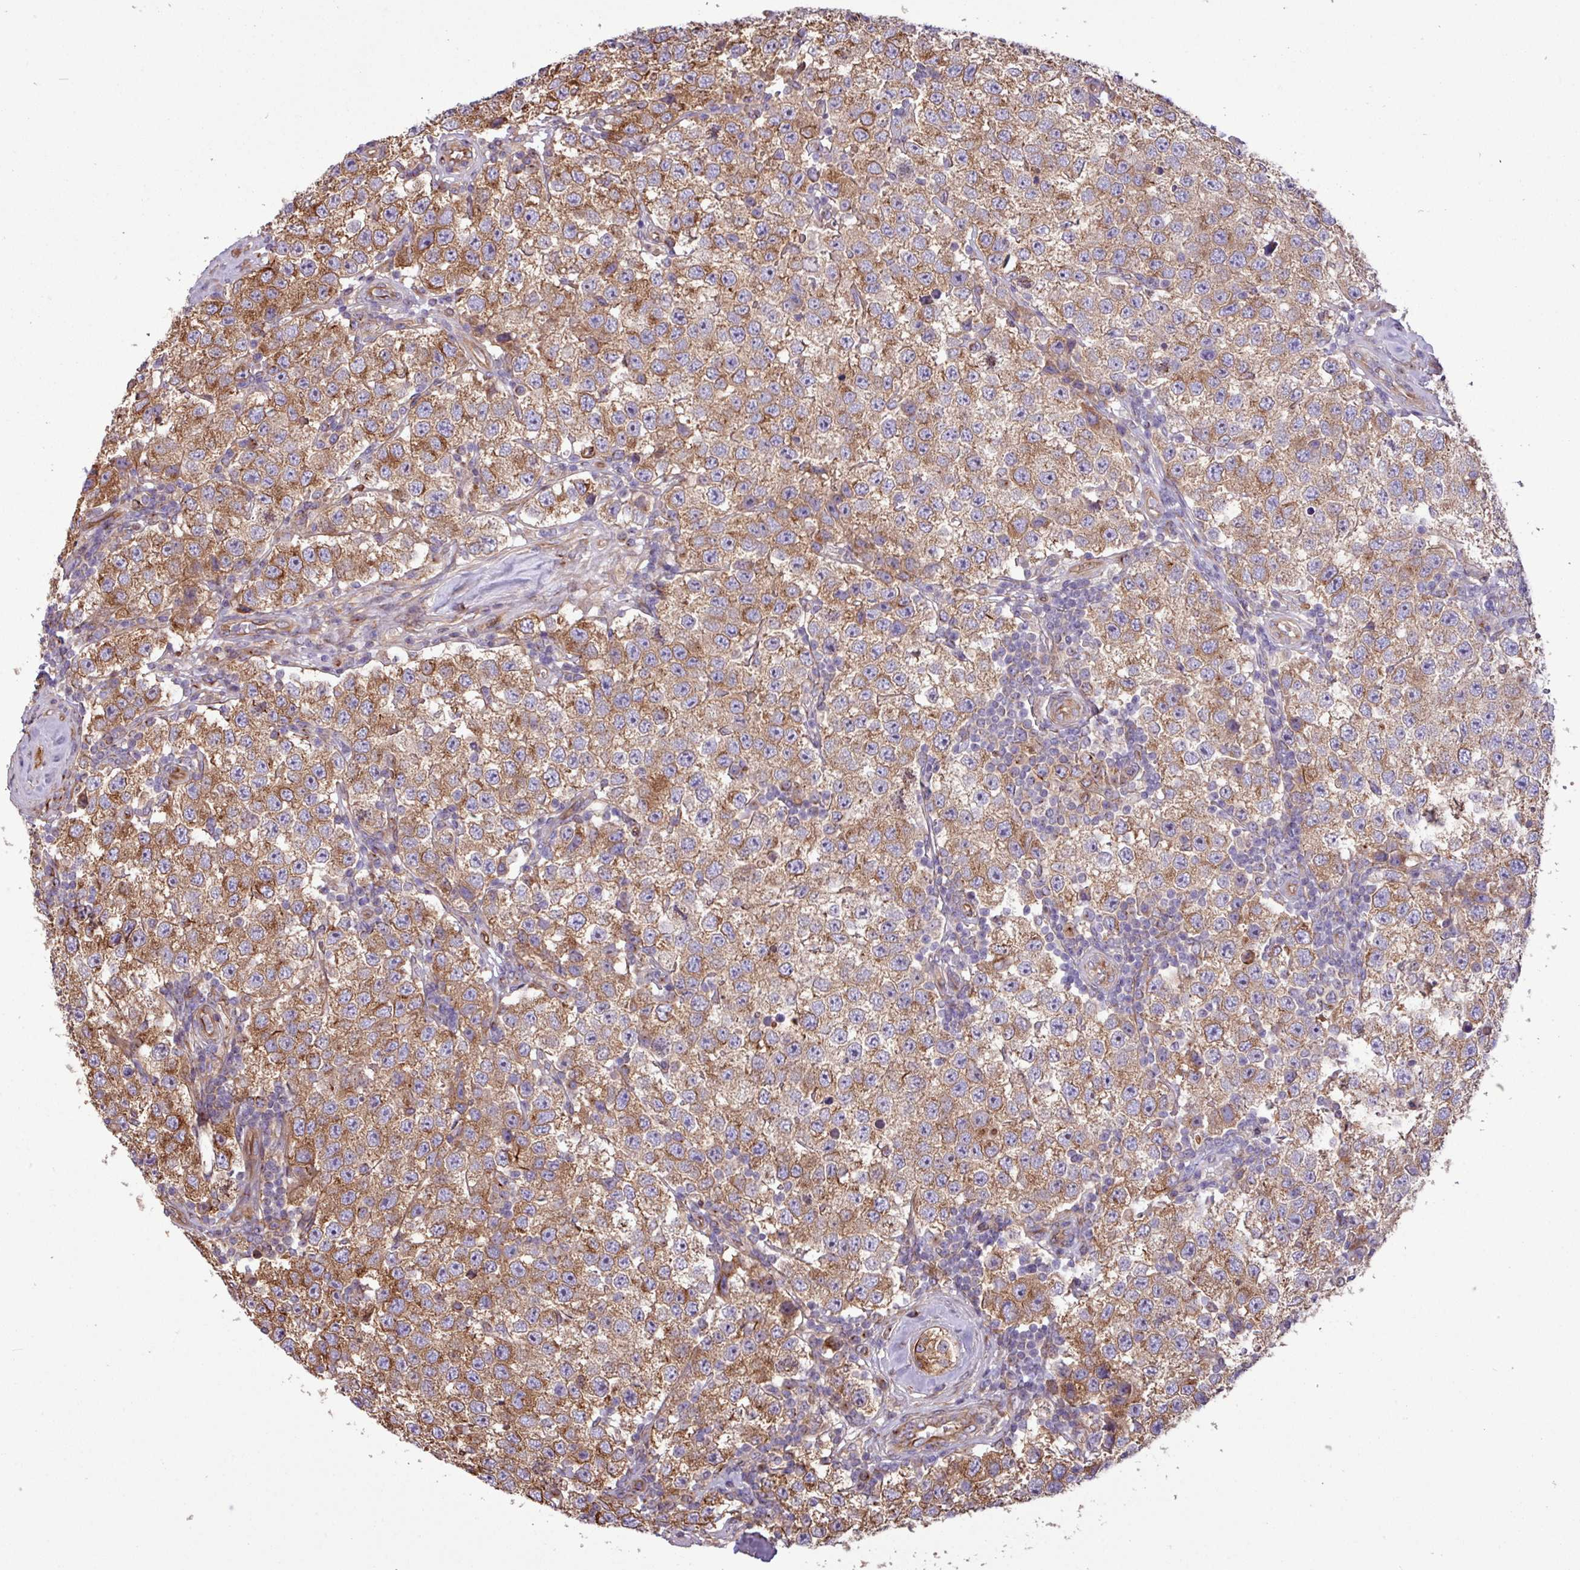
{"staining": {"intensity": "moderate", "quantity": ">75%", "location": "cytoplasmic/membranous"}, "tissue": "testis cancer", "cell_type": "Tumor cells", "image_type": "cancer", "snomed": [{"axis": "morphology", "description": "Seminoma, NOS"}, {"axis": "topography", "description": "Testis"}], "caption": "Moderate cytoplasmic/membranous expression is identified in approximately >75% of tumor cells in testis seminoma.", "gene": "ZNF300", "patient": {"sex": "male", "age": 34}}